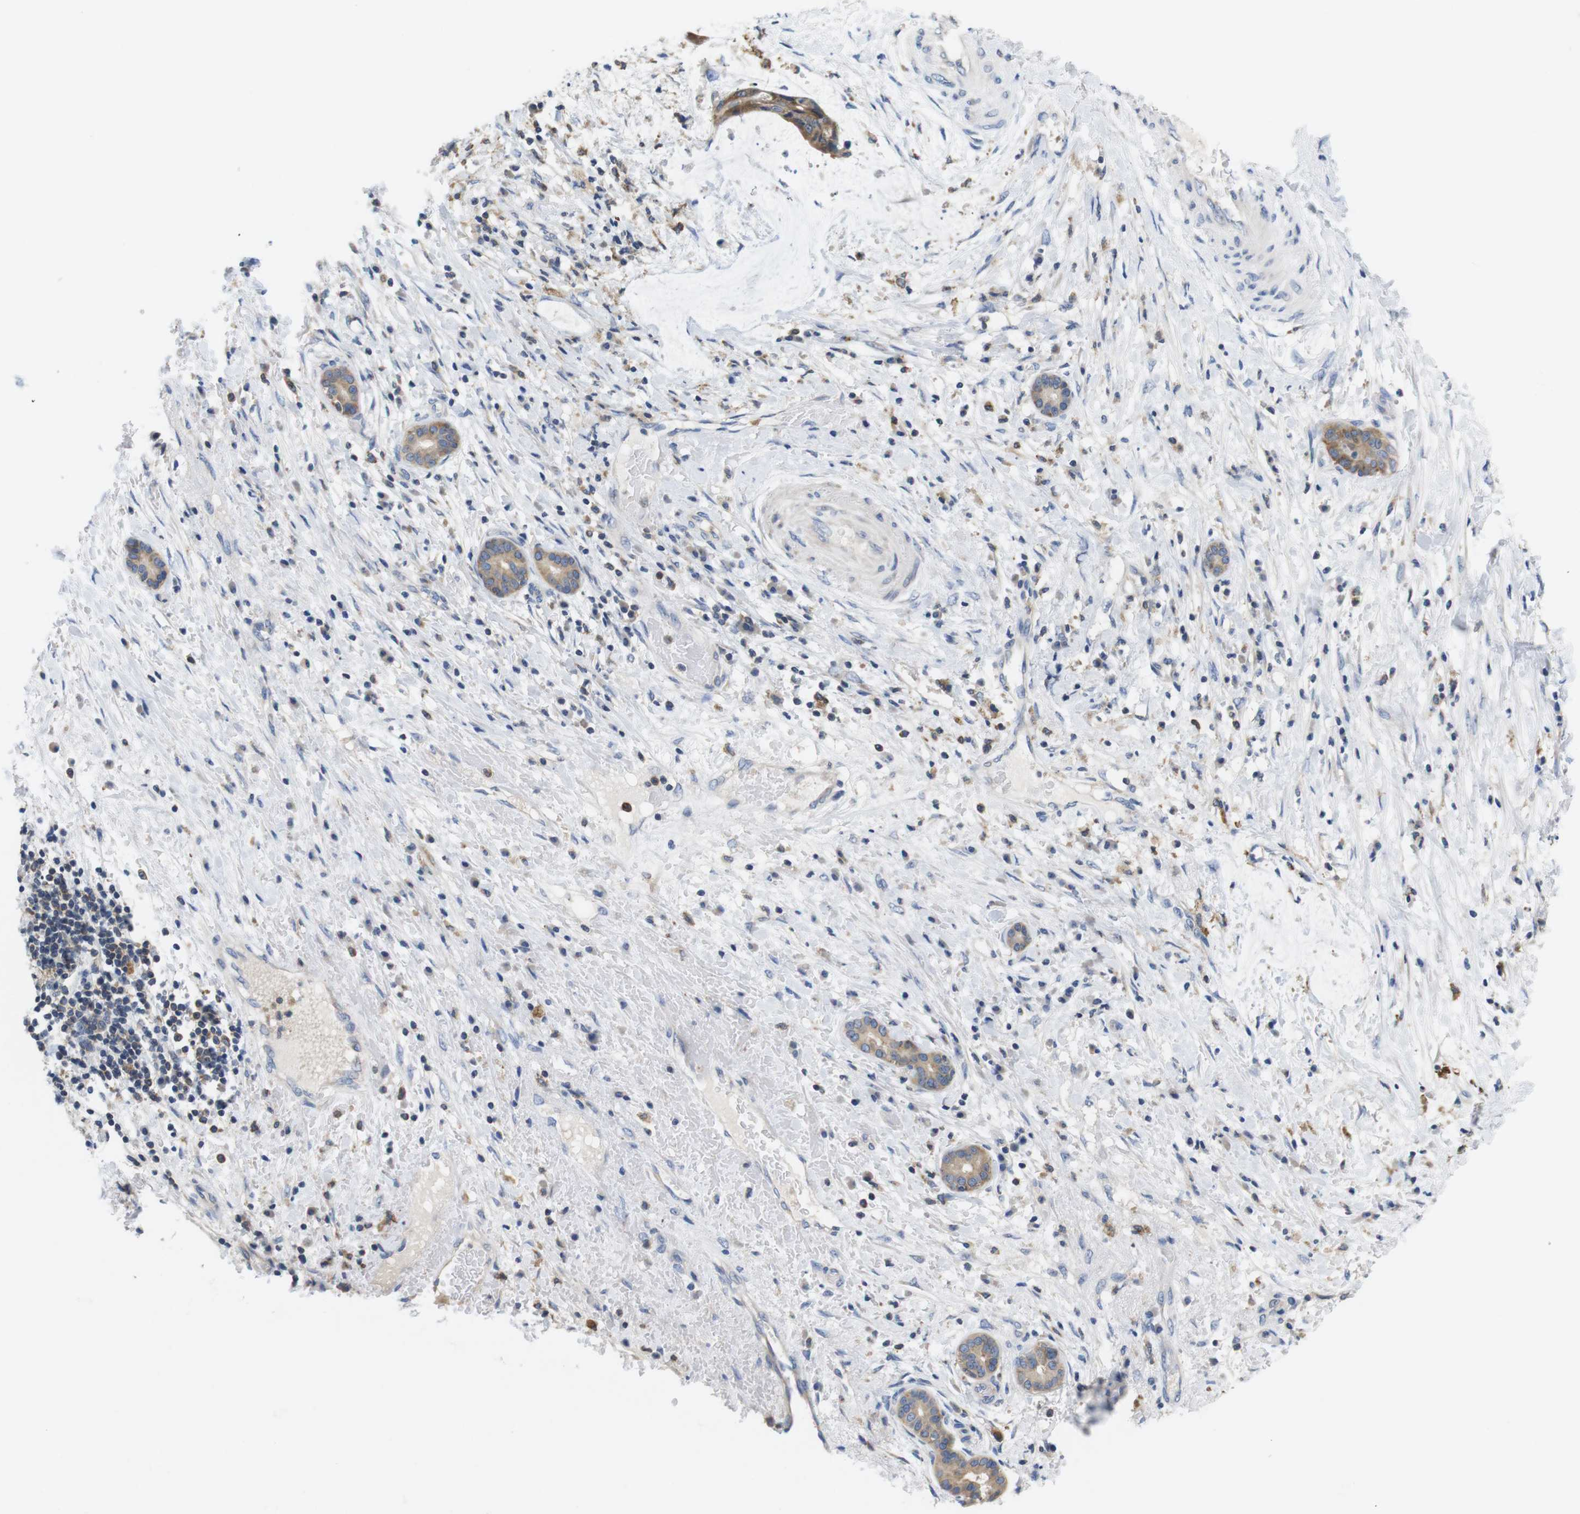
{"staining": {"intensity": "moderate", "quantity": ">75%", "location": "cytoplasmic/membranous"}, "tissue": "liver cancer", "cell_type": "Tumor cells", "image_type": "cancer", "snomed": [{"axis": "morphology", "description": "Cholangiocarcinoma"}, {"axis": "topography", "description": "Liver"}], "caption": "Liver cancer was stained to show a protein in brown. There is medium levels of moderate cytoplasmic/membranous expression in approximately >75% of tumor cells.", "gene": "CNGA2", "patient": {"sex": "female", "age": 73}}